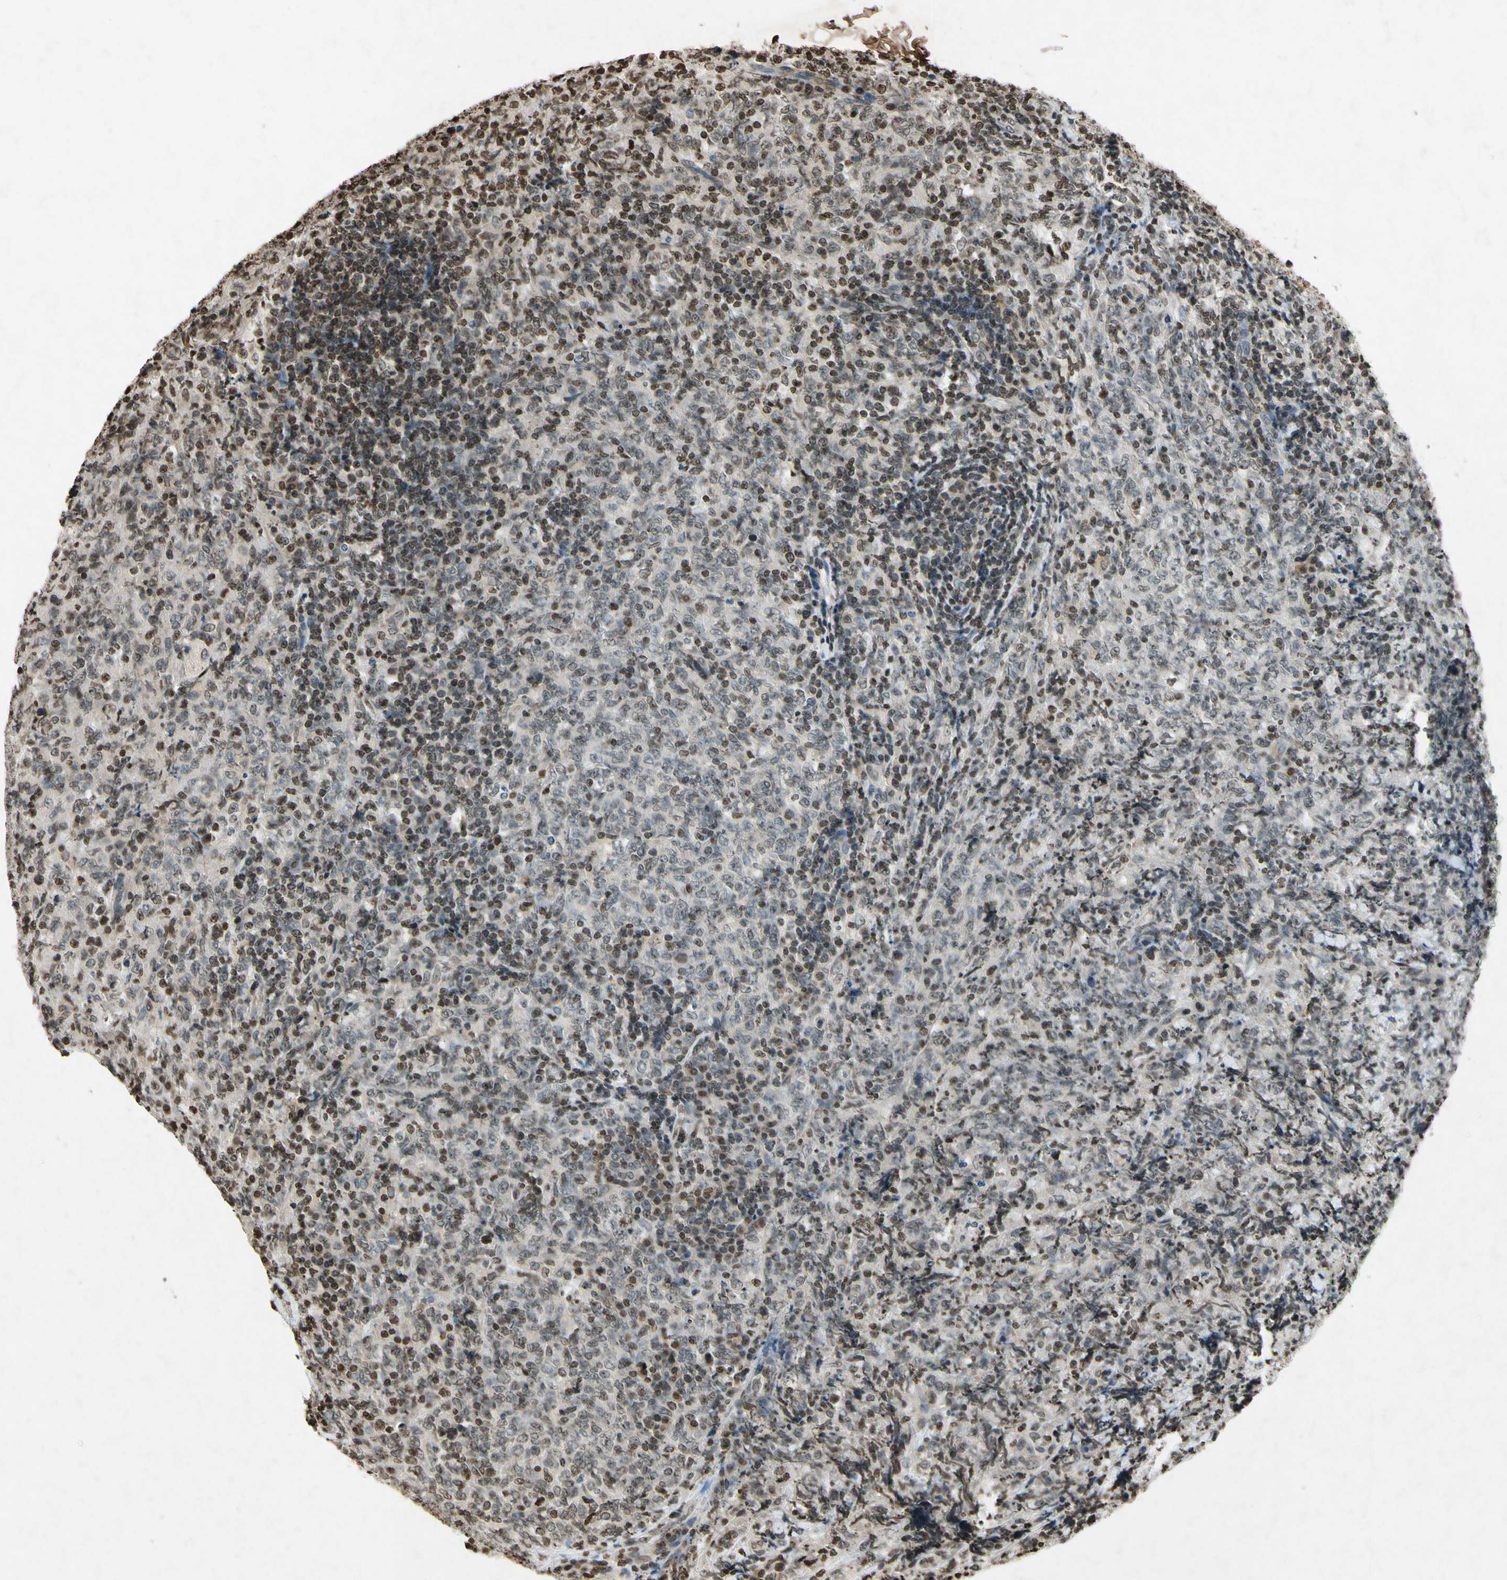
{"staining": {"intensity": "negative", "quantity": "none", "location": "none"}, "tissue": "lymphoma", "cell_type": "Tumor cells", "image_type": "cancer", "snomed": [{"axis": "morphology", "description": "Malignant lymphoma, non-Hodgkin's type, High grade"}, {"axis": "topography", "description": "Tonsil"}], "caption": "The image exhibits no significant positivity in tumor cells of malignant lymphoma, non-Hodgkin's type (high-grade).", "gene": "HOXB3", "patient": {"sex": "female", "age": 36}}